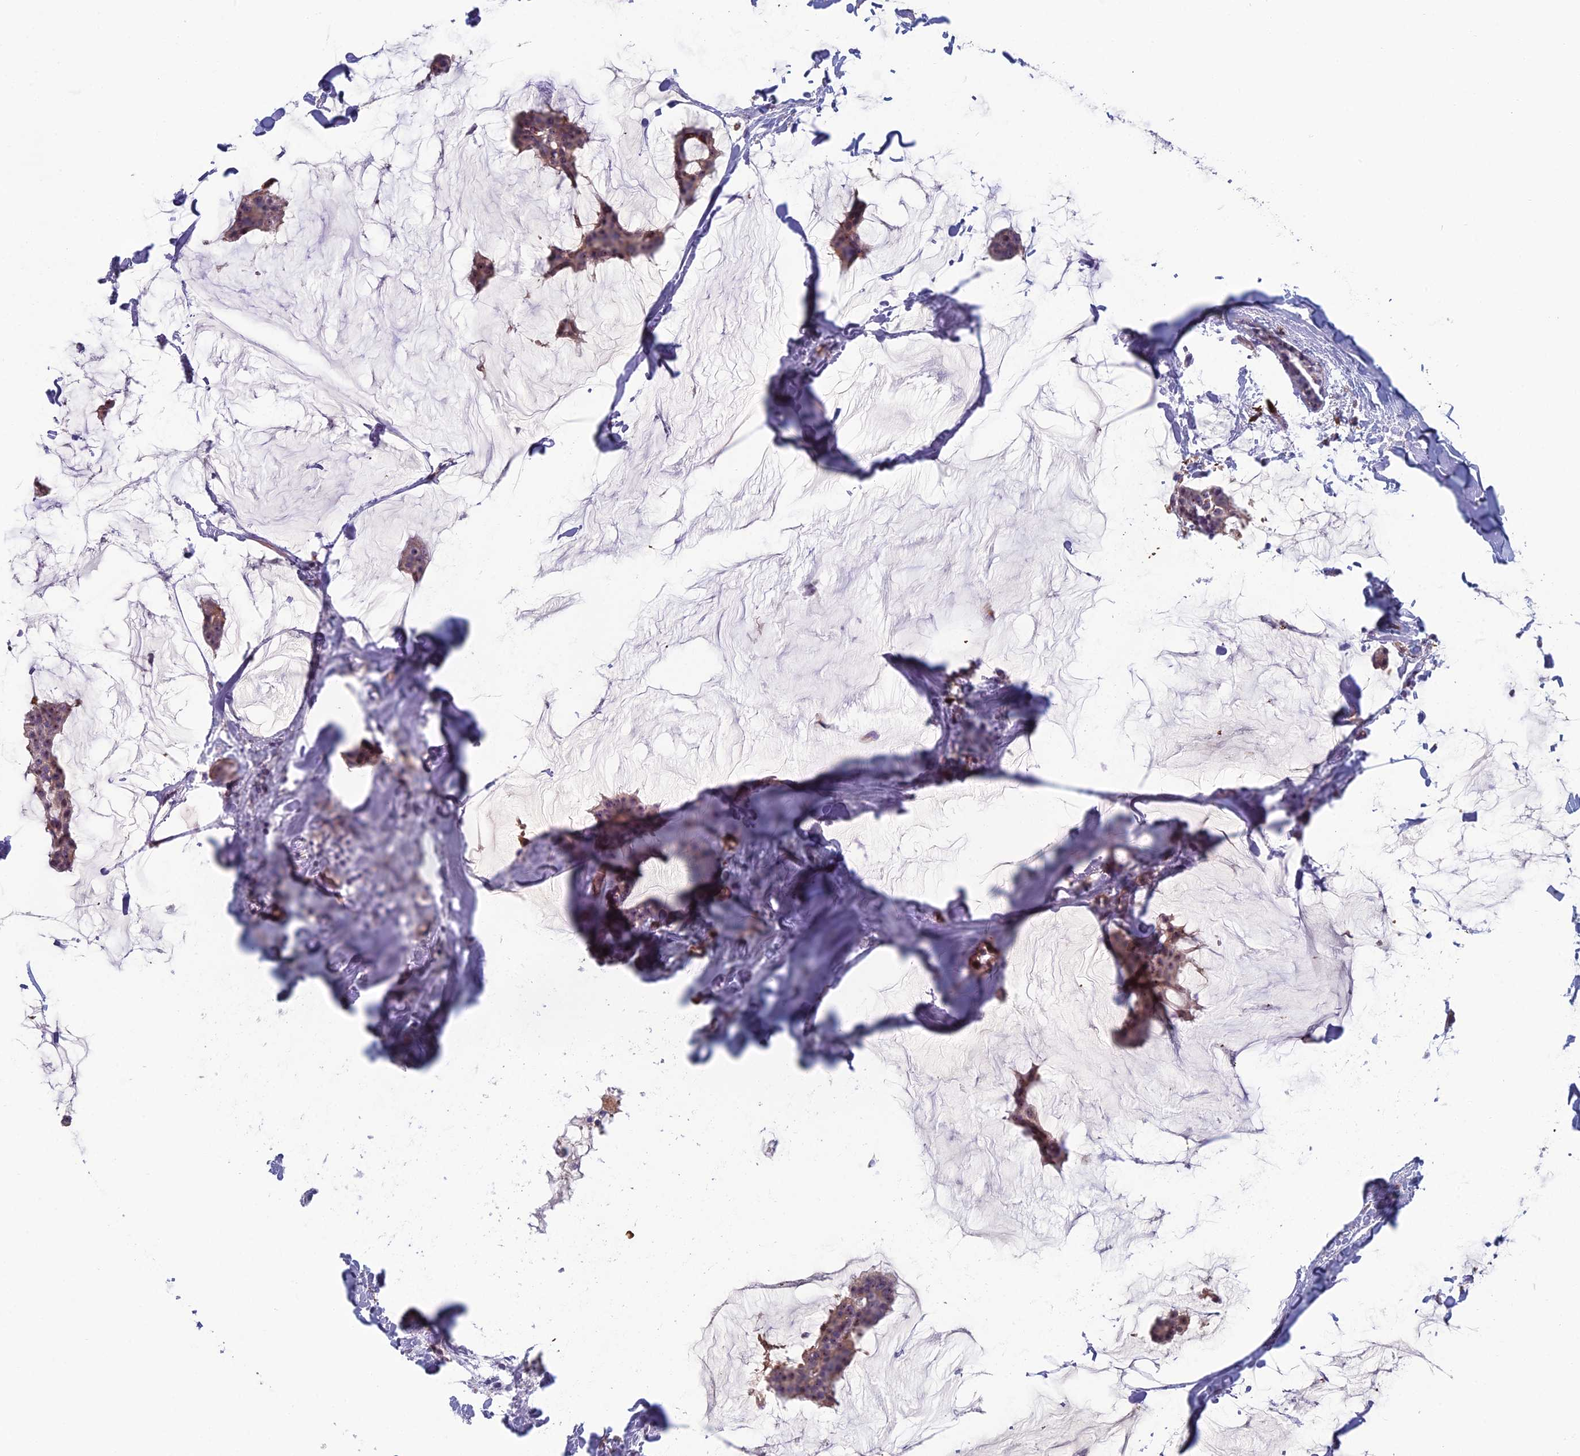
{"staining": {"intensity": "weak", "quantity": ">75%", "location": "cytoplasmic/membranous,nuclear"}, "tissue": "breast cancer", "cell_type": "Tumor cells", "image_type": "cancer", "snomed": [{"axis": "morphology", "description": "Duct carcinoma"}, {"axis": "topography", "description": "Breast"}], "caption": "Immunohistochemistry of breast infiltrating ductal carcinoma shows low levels of weak cytoplasmic/membranous and nuclear positivity in about >75% of tumor cells.", "gene": "NOC2L", "patient": {"sex": "female", "age": 93}}